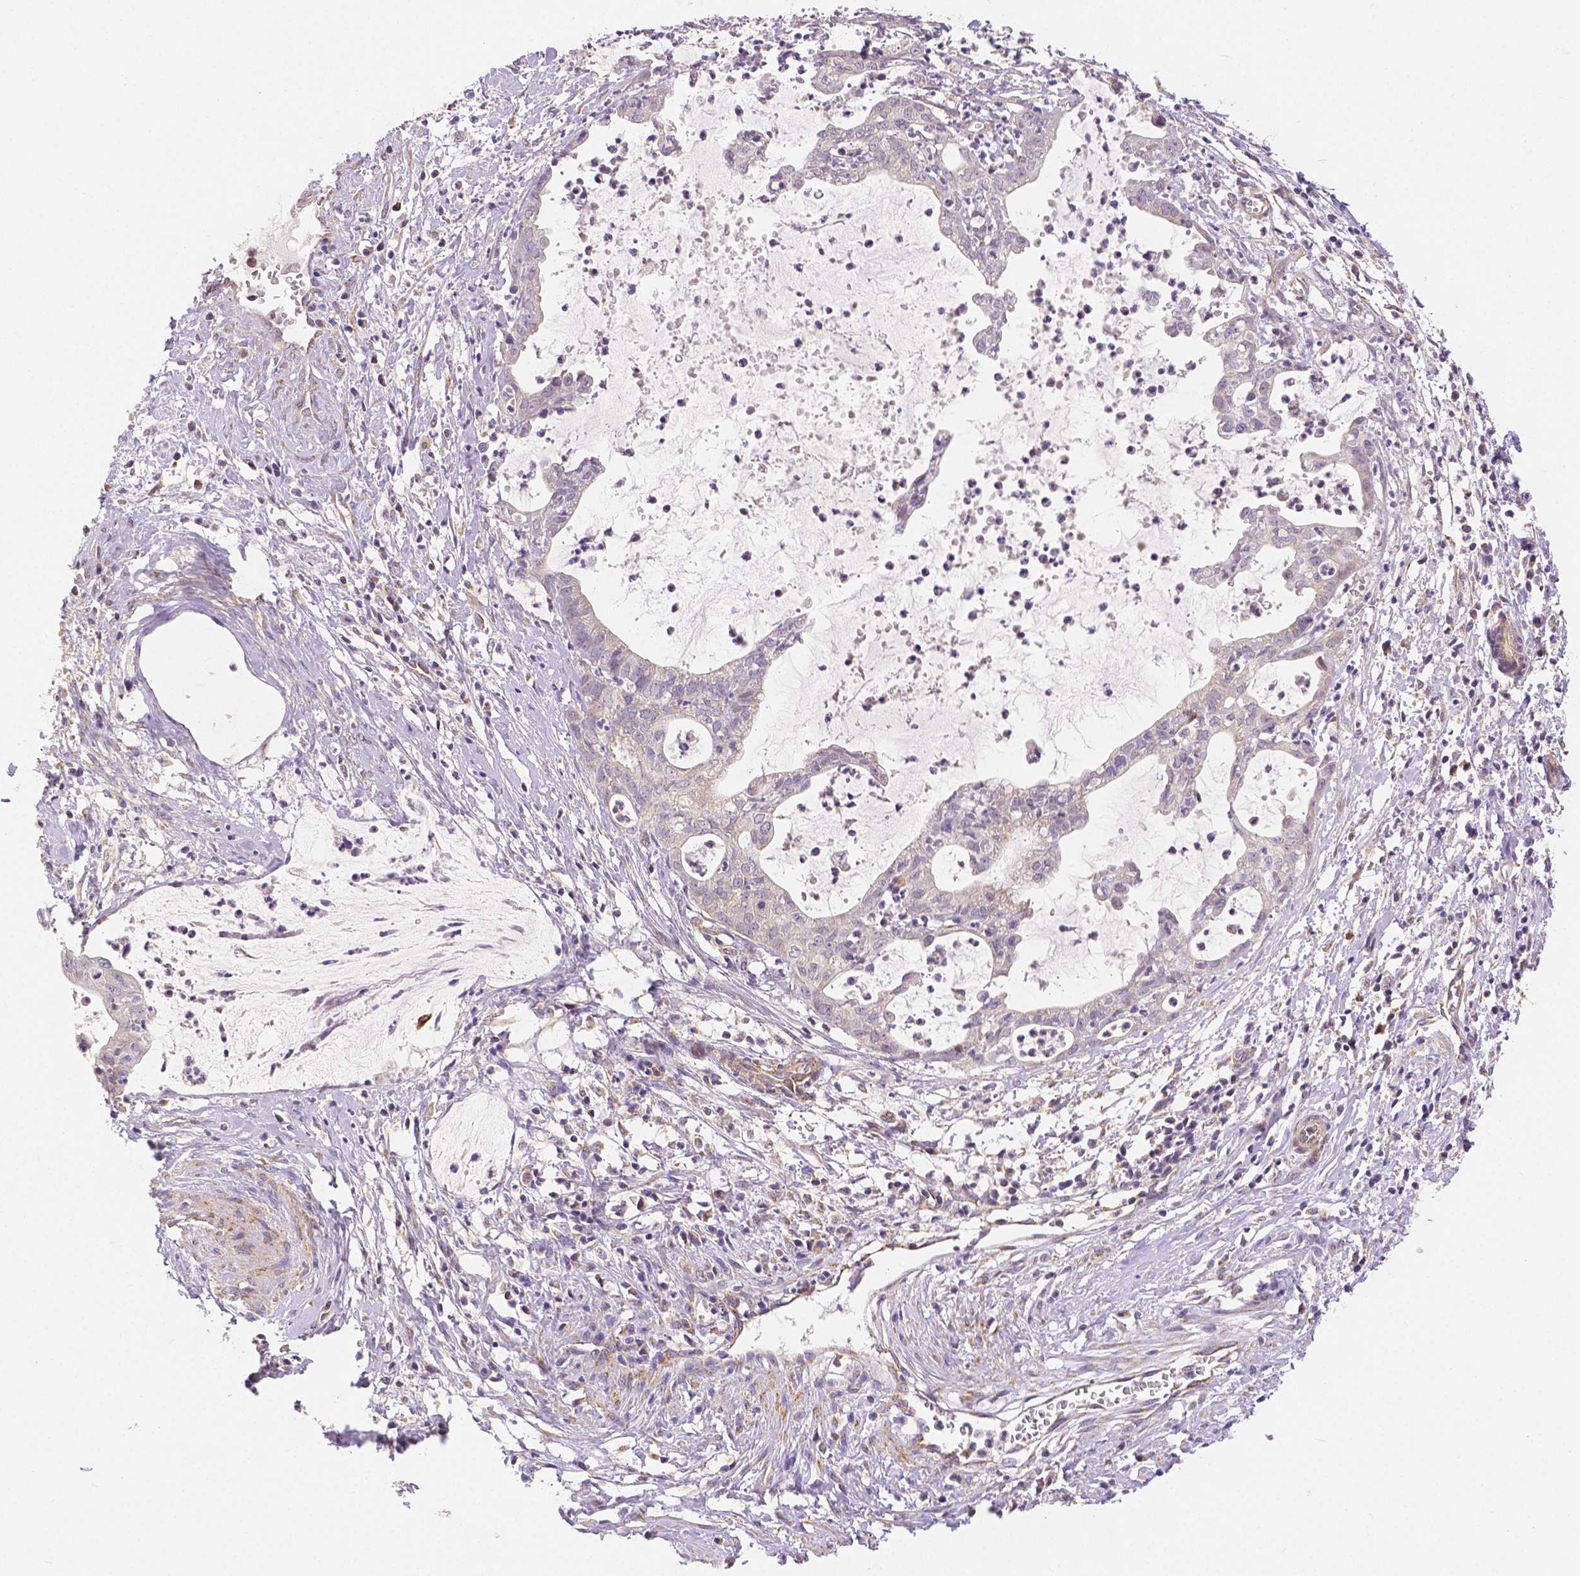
{"staining": {"intensity": "weak", "quantity": "<25%", "location": "cytoplasmic/membranous"}, "tissue": "cervical cancer", "cell_type": "Tumor cells", "image_type": "cancer", "snomed": [{"axis": "morphology", "description": "Normal tissue, NOS"}, {"axis": "morphology", "description": "Adenocarcinoma, NOS"}, {"axis": "topography", "description": "Cervix"}], "caption": "IHC micrograph of neoplastic tissue: human cervical cancer stained with DAB displays no significant protein staining in tumor cells.", "gene": "RHOT1", "patient": {"sex": "female", "age": 38}}